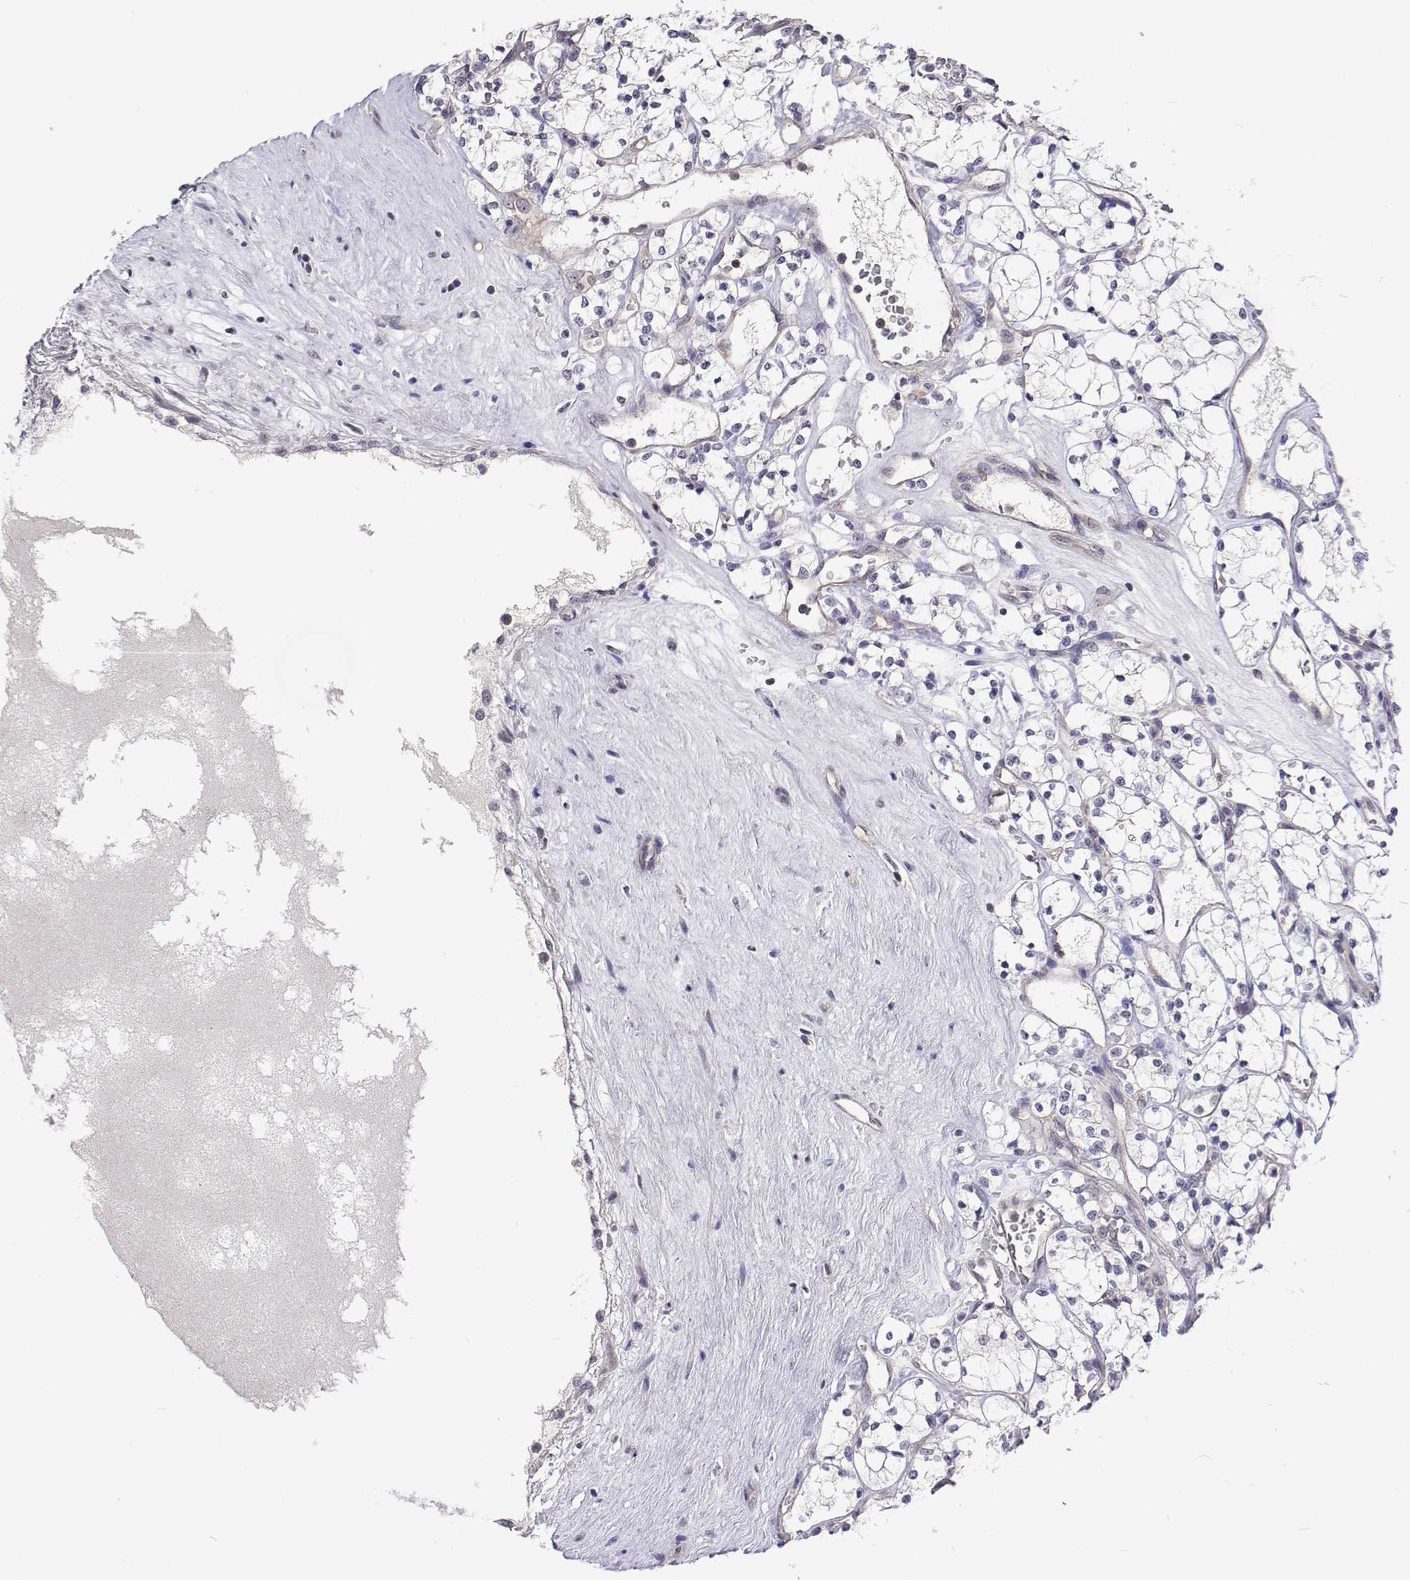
{"staining": {"intensity": "negative", "quantity": "none", "location": "none"}, "tissue": "renal cancer", "cell_type": "Tumor cells", "image_type": "cancer", "snomed": [{"axis": "morphology", "description": "Adenocarcinoma, NOS"}, {"axis": "topography", "description": "Kidney"}], "caption": "The image reveals no staining of tumor cells in adenocarcinoma (renal).", "gene": "NHP2", "patient": {"sex": "female", "age": 69}}